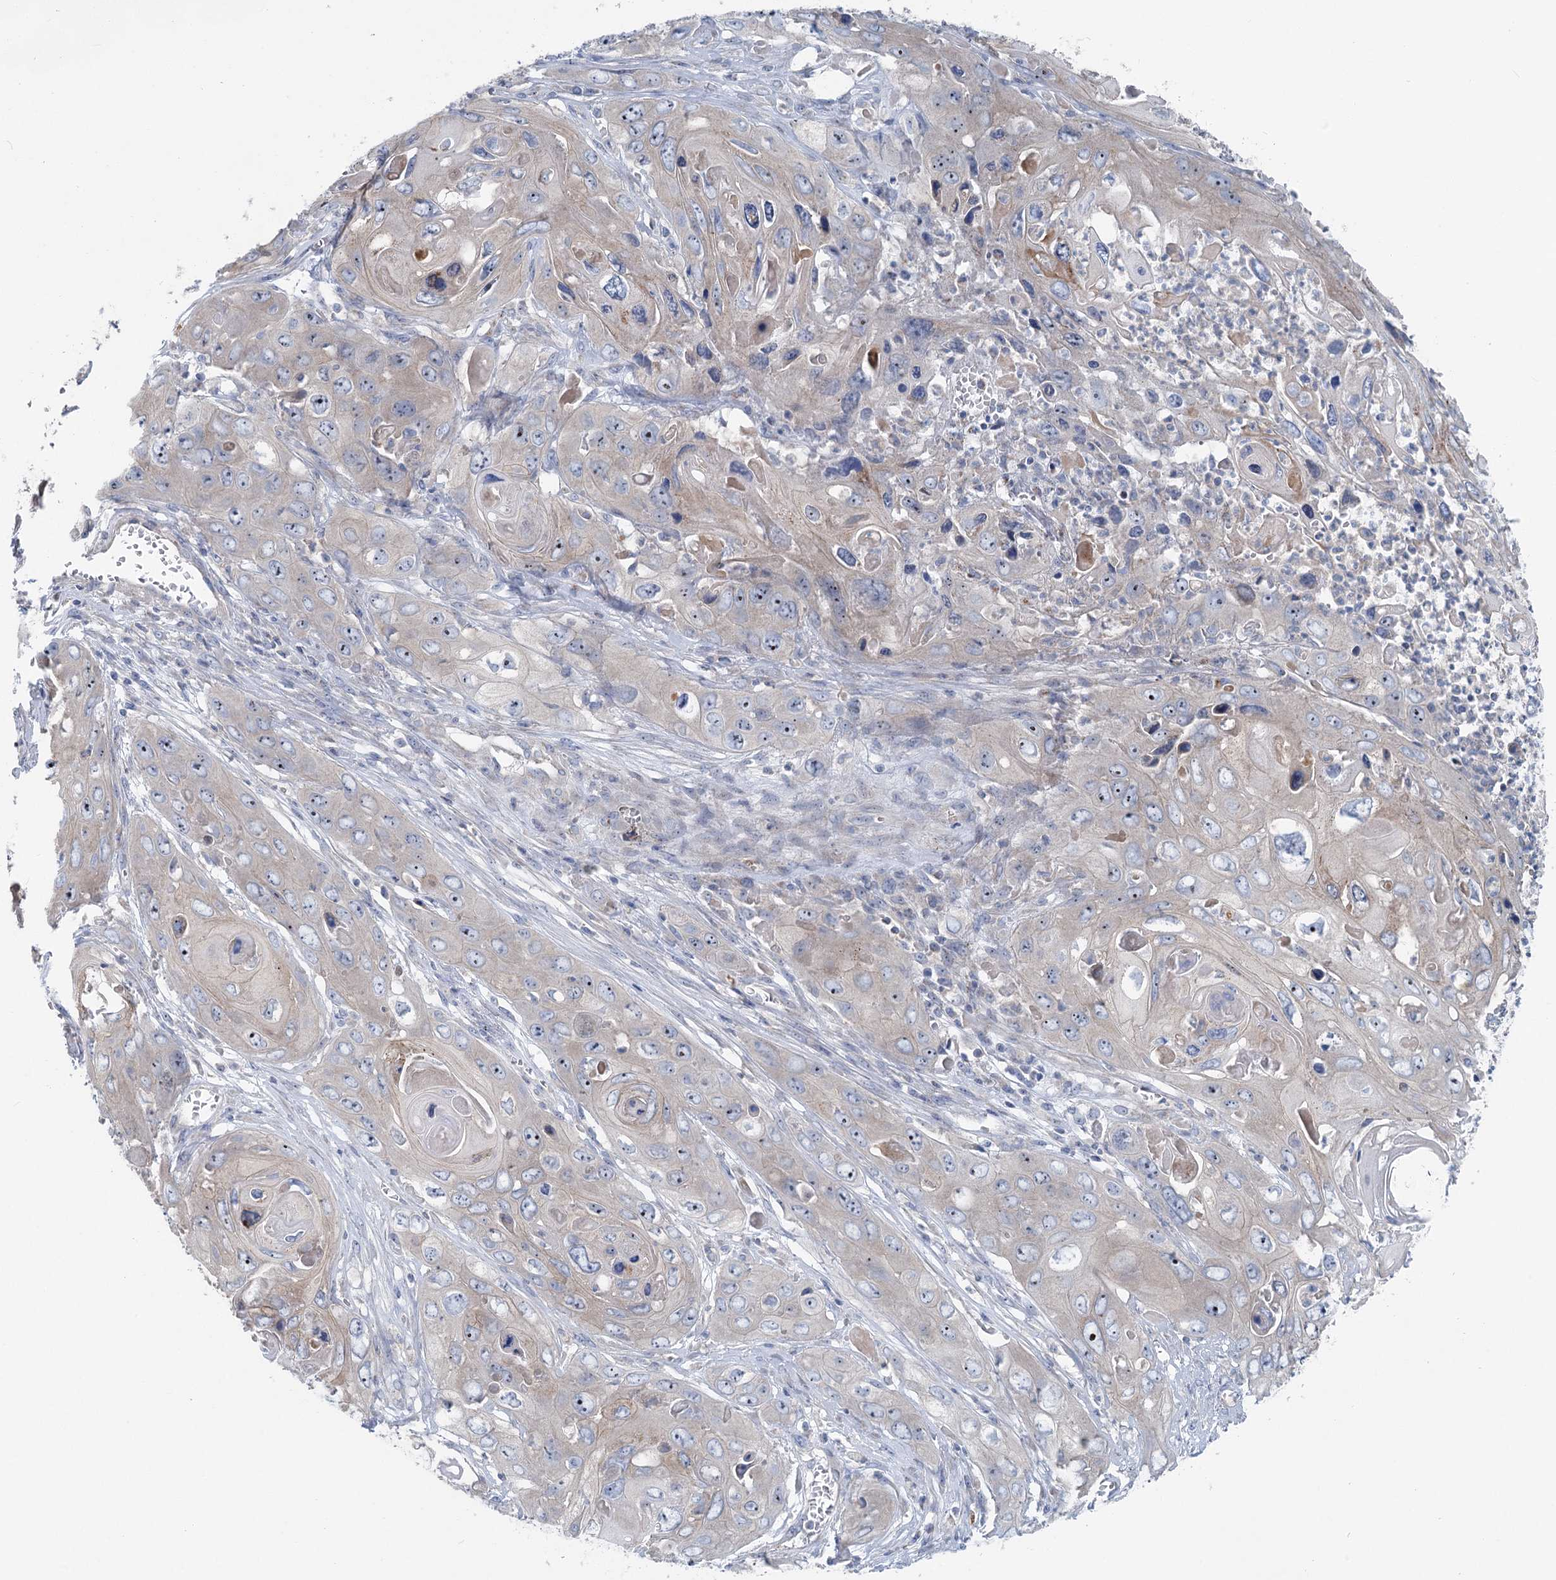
{"staining": {"intensity": "negative", "quantity": "none", "location": "none"}, "tissue": "skin cancer", "cell_type": "Tumor cells", "image_type": "cancer", "snomed": [{"axis": "morphology", "description": "Squamous cell carcinoma, NOS"}, {"axis": "topography", "description": "Skin"}], "caption": "Immunohistochemistry (IHC) image of human skin cancer (squamous cell carcinoma) stained for a protein (brown), which demonstrates no expression in tumor cells.", "gene": "MARK2", "patient": {"sex": "male", "age": 55}}